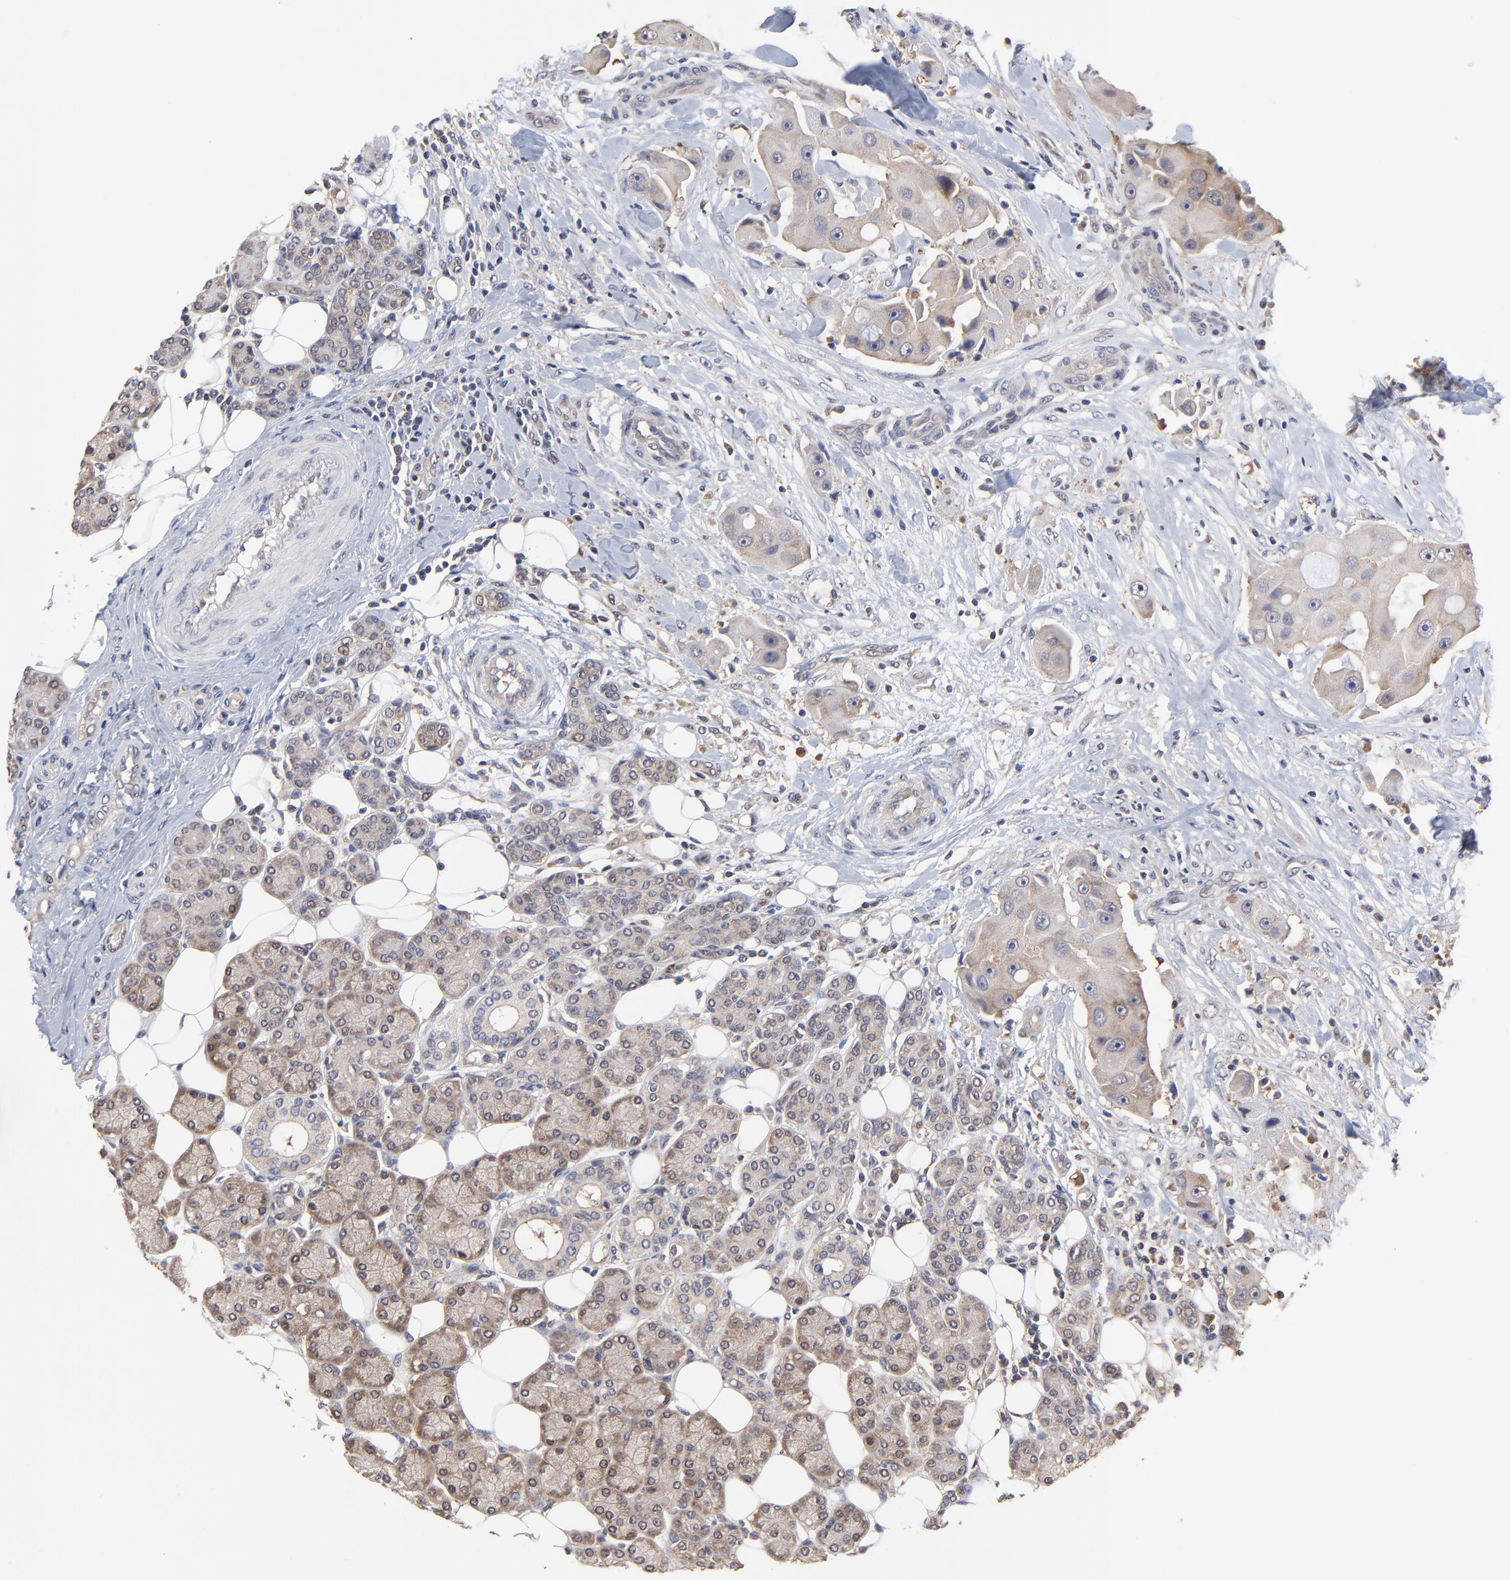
{"staining": {"intensity": "weak", "quantity": "25%-75%", "location": "cytoplasmic/membranous"}, "tissue": "head and neck cancer", "cell_type": "Tumor cells", "image_type": "cancer", "snomed": [{"axis": "morphology", "description": "Normal tissue, NOS"}, {"axis": "morphology", "description": "Adenocarcinoma, NOS"}, {"axis": "topography", "description": "Salivary gland"}, {"axis": "topography", "description": "Head-Neck"}], "caption": "An image showing weak cytoplasmic/membranous expression in about 25%-75% of tumor cells in head and neck cancer, as visualized by brown immunohistochemical staining.", "gene": "CCT2", "patient": {"sex": "male", "age": 80}}